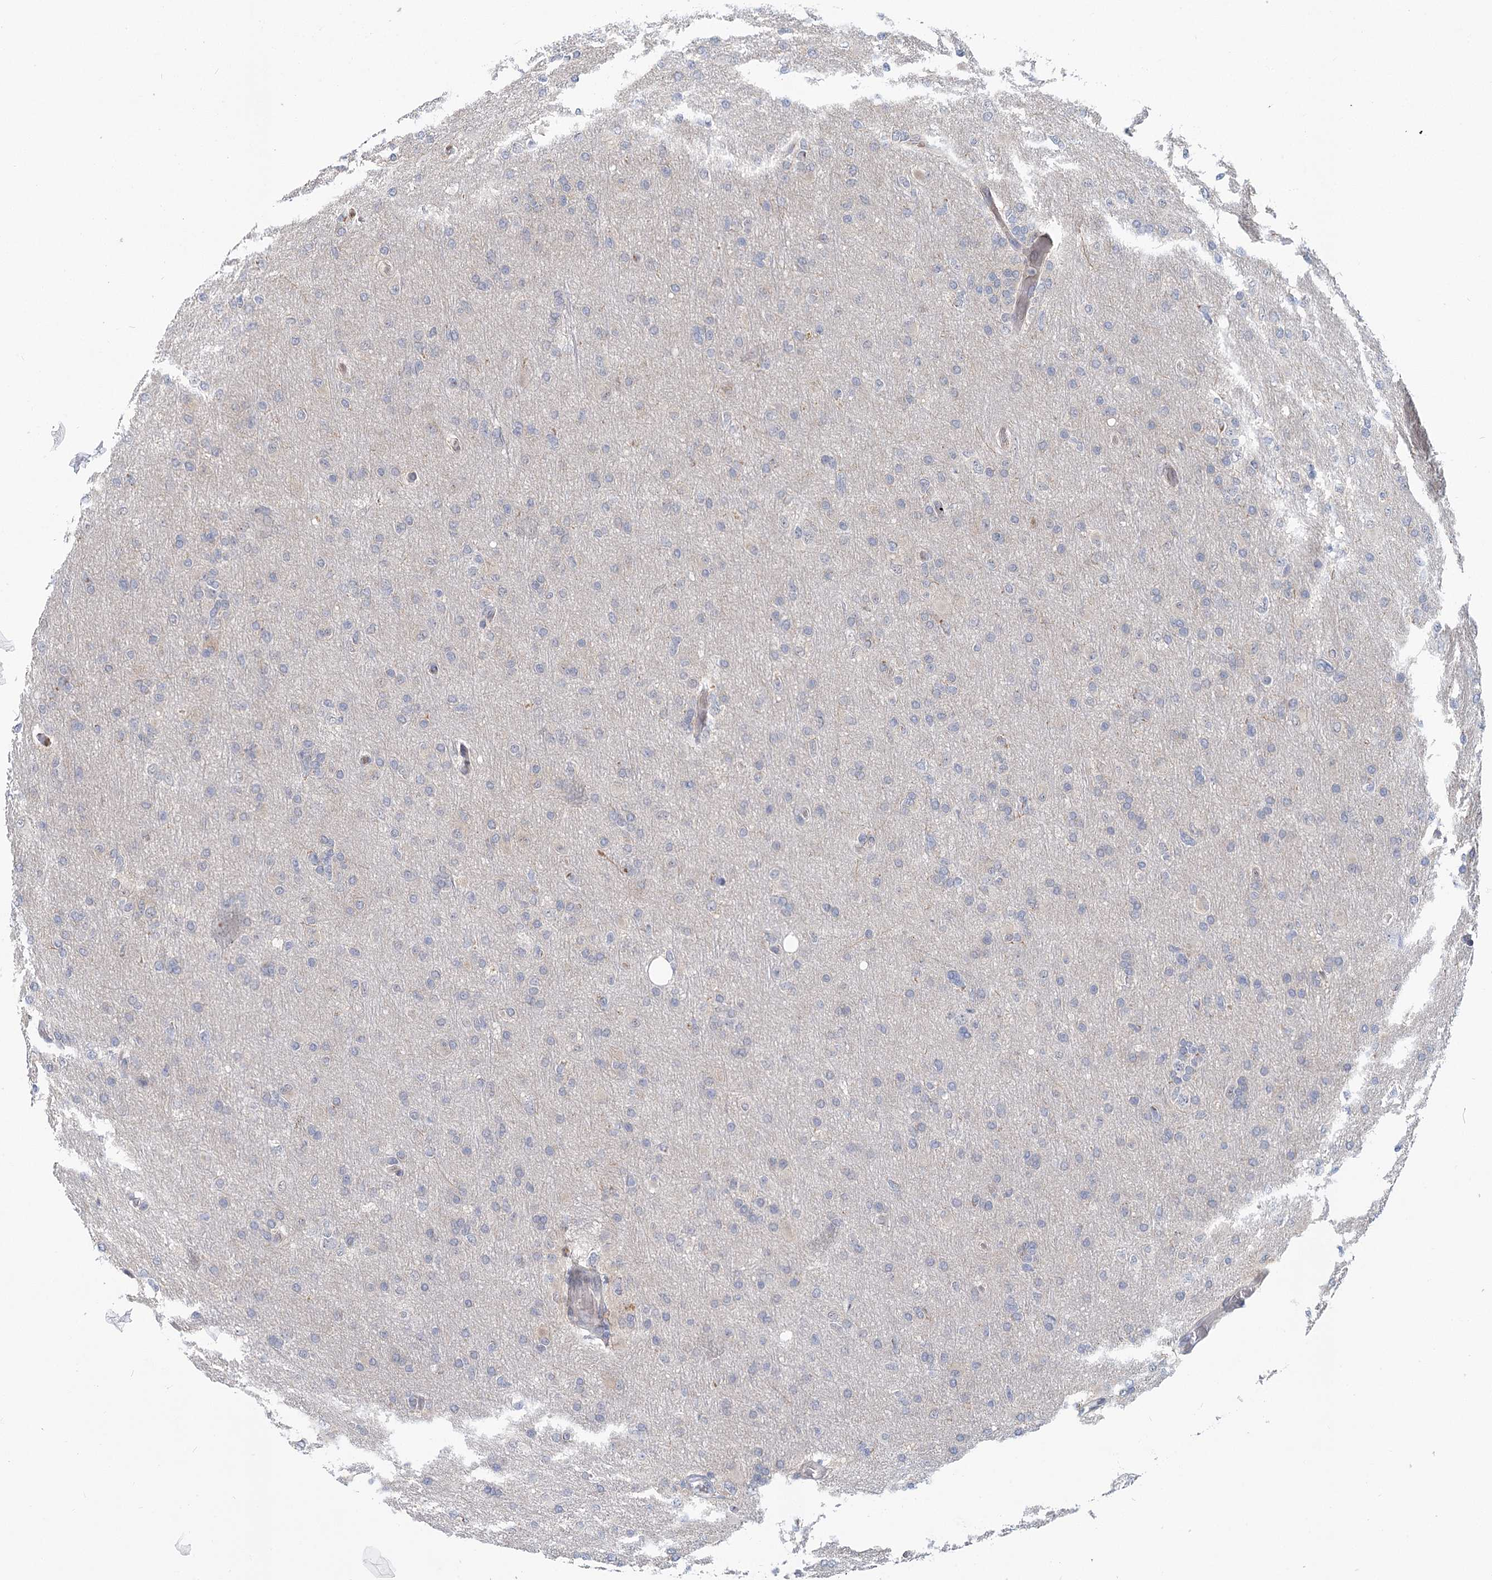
{"staining": {"intensity": "negative", "quantity": "none", "location": "none"}, "tissue": "glioma", "cell_type": "Tumor cells", "image_type": "cancer", "snomed": [{"axis": "morphology", "description": "Glioma, malignant, High grade"}, {"axis": "topography", "description": "Cerebral cortex"}], "caption": "Immunohistochemical staining of human malignant glioma (high-grade) reveals no significant positivity in tumor cells. Nuclei are stained in blue.", "gene": "CIB4", "patient": {"sex": "female", "age": 36}}